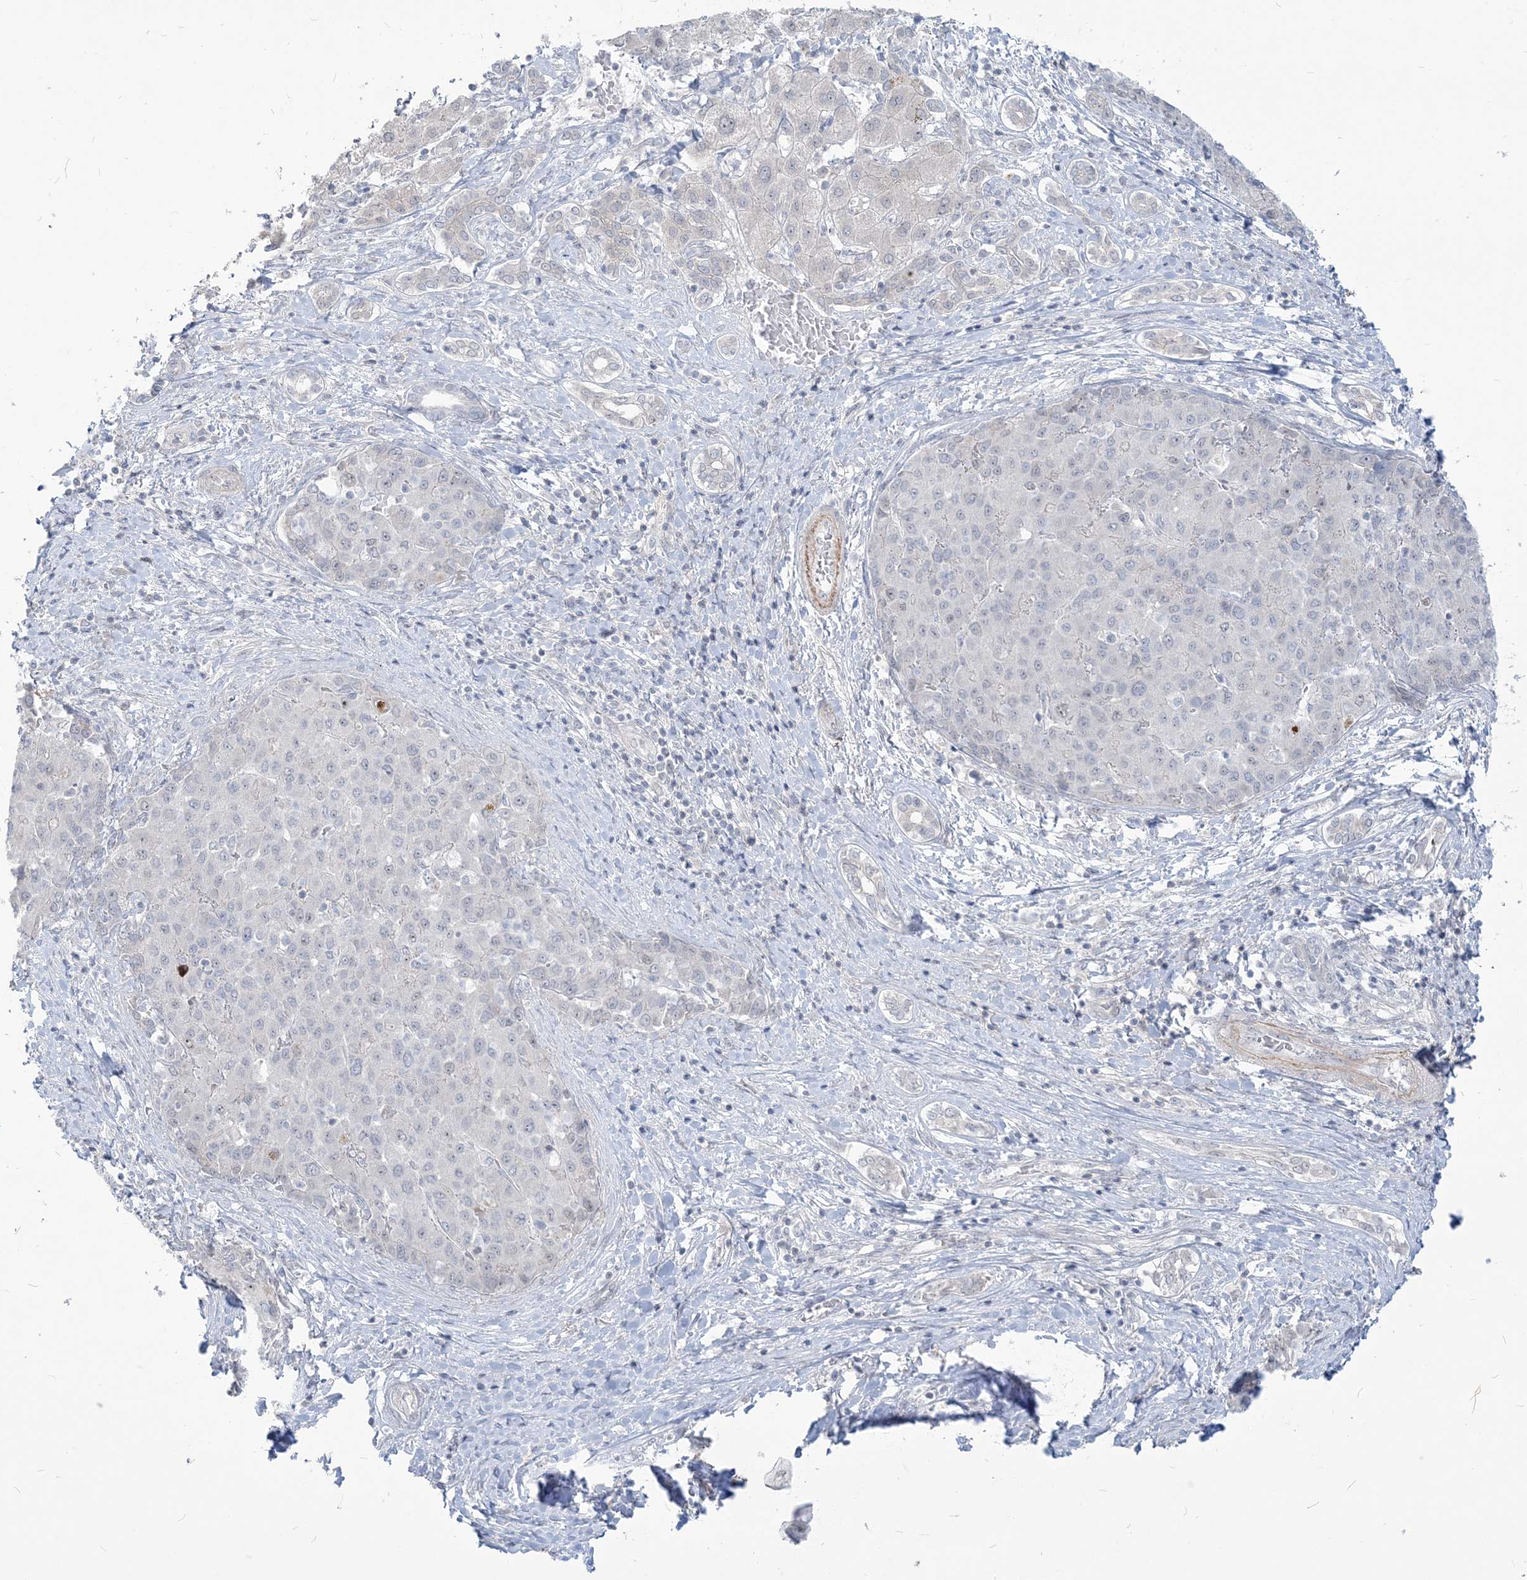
{"staining": {"intensity": "negative", "quantity": "none", "location": "none"}, "tissue": "liver cancer", "cell_type": "Tumor cells", "image_type": "cancer", "snomed": [{"axis": "morphology", "description": "Carcinoma, Hepatocellular, NOS"}, {"axis": "topography", "description": "Liver"}], "caption": "There is no significant positivity in tumor cells of hepatocellular carcinoma (liver). The staining is performed using DAB (3,3'-diaminobenzidine) brown chromogen with nuclei counter-stained in using hematoxylin.", "gene": "SDAD1", "patient": {"sex": "male", "age": 65}}